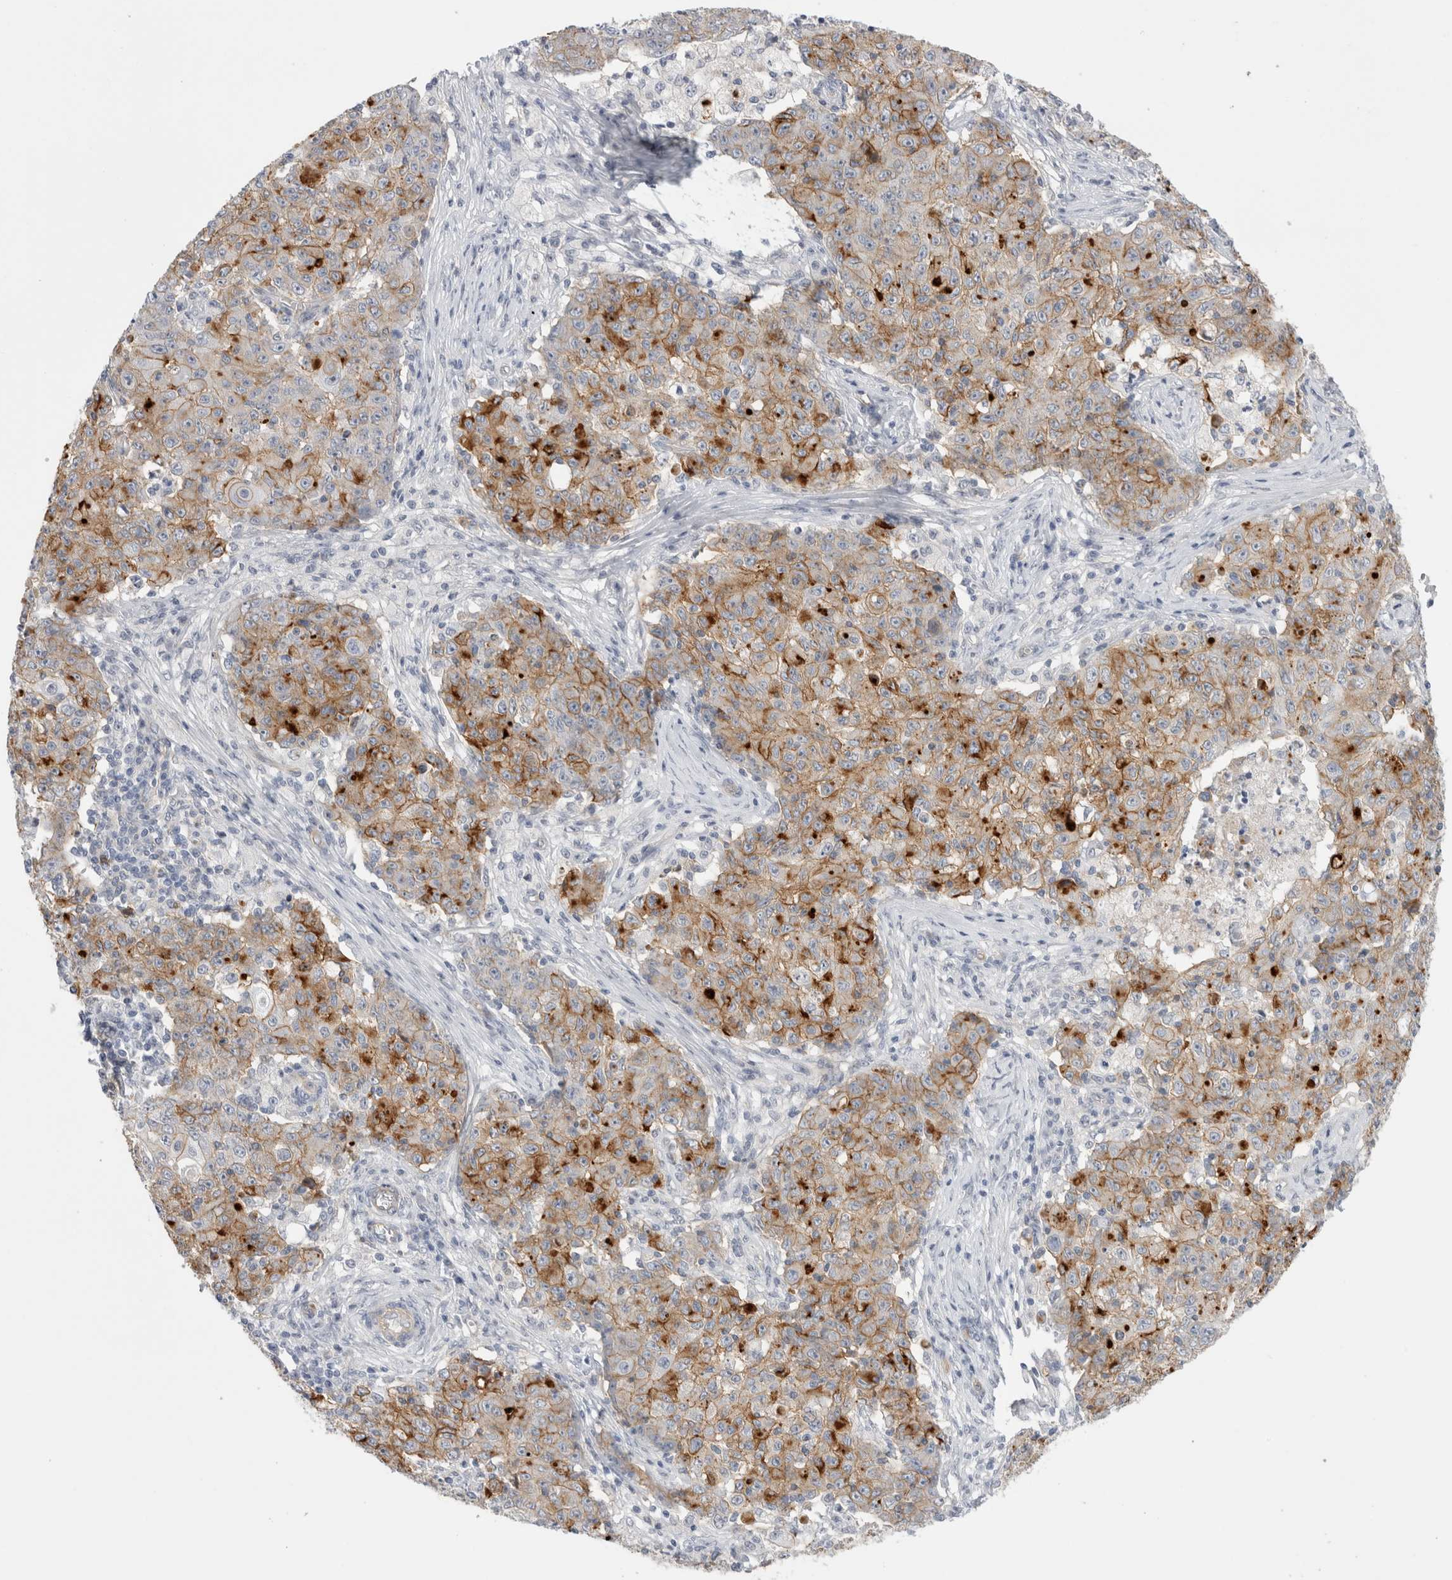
{"staining": {"intensity": "moderate", "quantity": ">75%", "location": "cytoplasmic/membranous"}, "tissue": "ovarian cancer", "cell_type": "Tumor cells", "image_type": "cancer", "snomed": [{"axis": "morphology", "description": "Carcinoma, endometroid"}, {"axis": "topography", "description": "Ovary"}], "caption": "Immunohistochemical staining of ovarian endometroid carcinoma demonstrates medium levels of moderate cytoplasmic/membranous protein positivity in about >75% of tumor cells.", "gene": "VANGL1", "patient": {"sex": "female", "age": 42}}